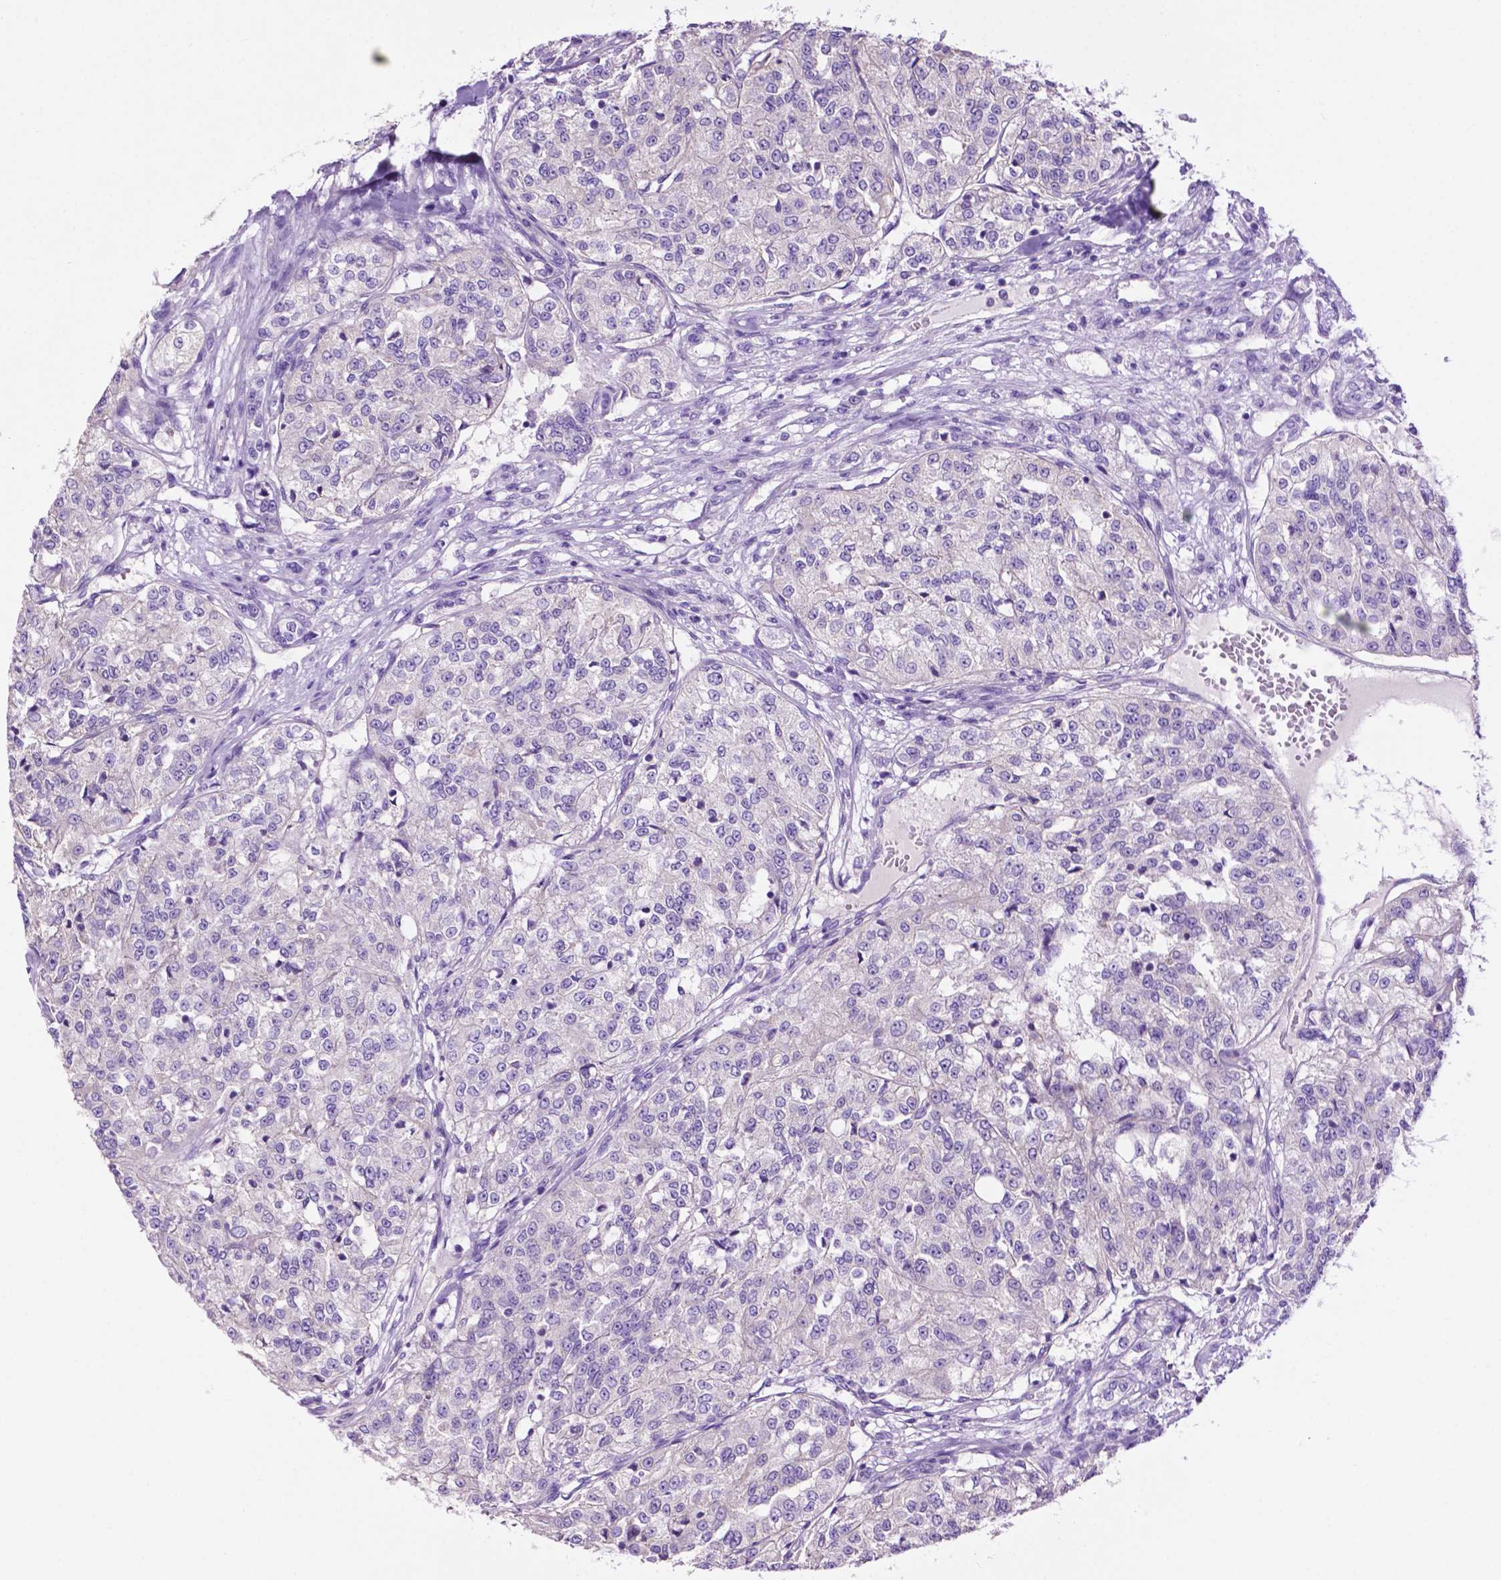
{"staining": {"intensity": "negative", "quantity": "none", "location": "none"}, "tissue": "renal cancer", "cell_type": "Tumor cells", "image_type": "cancer", "snomed": [{"axis": "morphology", "description": "Adenocarcinoma, NOS"}, {"axis": "topography", "description": "Kidney"}], "caption": "The photomicrograph demonstrates no staining of tumor cells in renal cancer (adenocarcinoma).", "gene": "PHYHIP", "patient": {"sex": "female", "age": 63}}